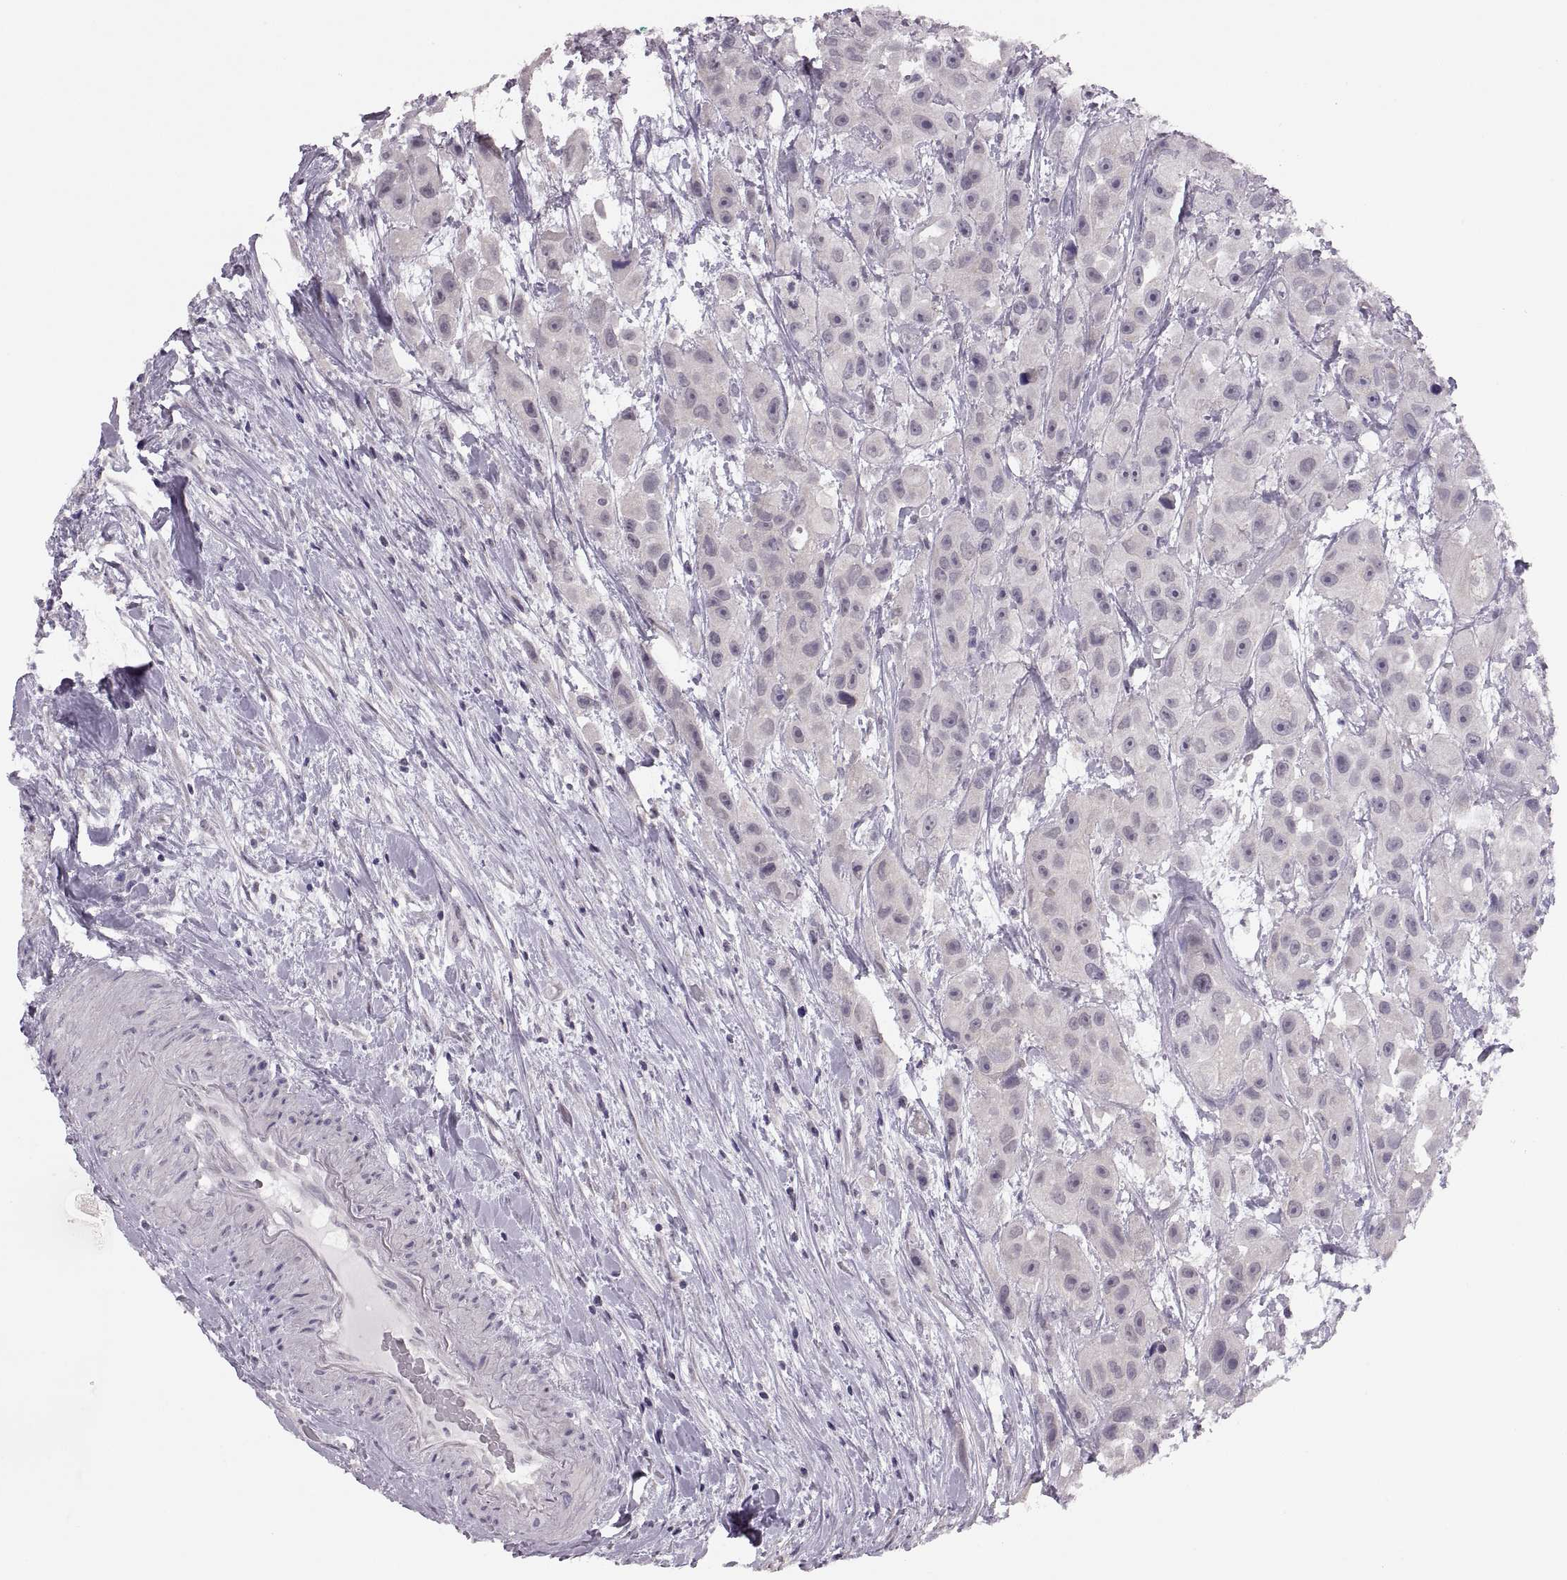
{"staining": {"intensity": "negative", "quantity": "none", "location": "none"}, "tissue": "urothelial cancer", "cell_type": "Tumor cells", "image_type": "cancer", "snomed": [{"axis": "morphology", "description": "Urothelial carcinoma, High grade"}, {"axis": "topography", "description": "Urinary bladder"}], "caption": "Protein analysis of urothelial cancer reveals no significant expression in tumor cells. (DAB (3,3'-diaminobenzidine) immunohistochemistry with hematoxylin counter stain).", "gene": "ADH6", "patient": {"sex": "male", "age": 79}}